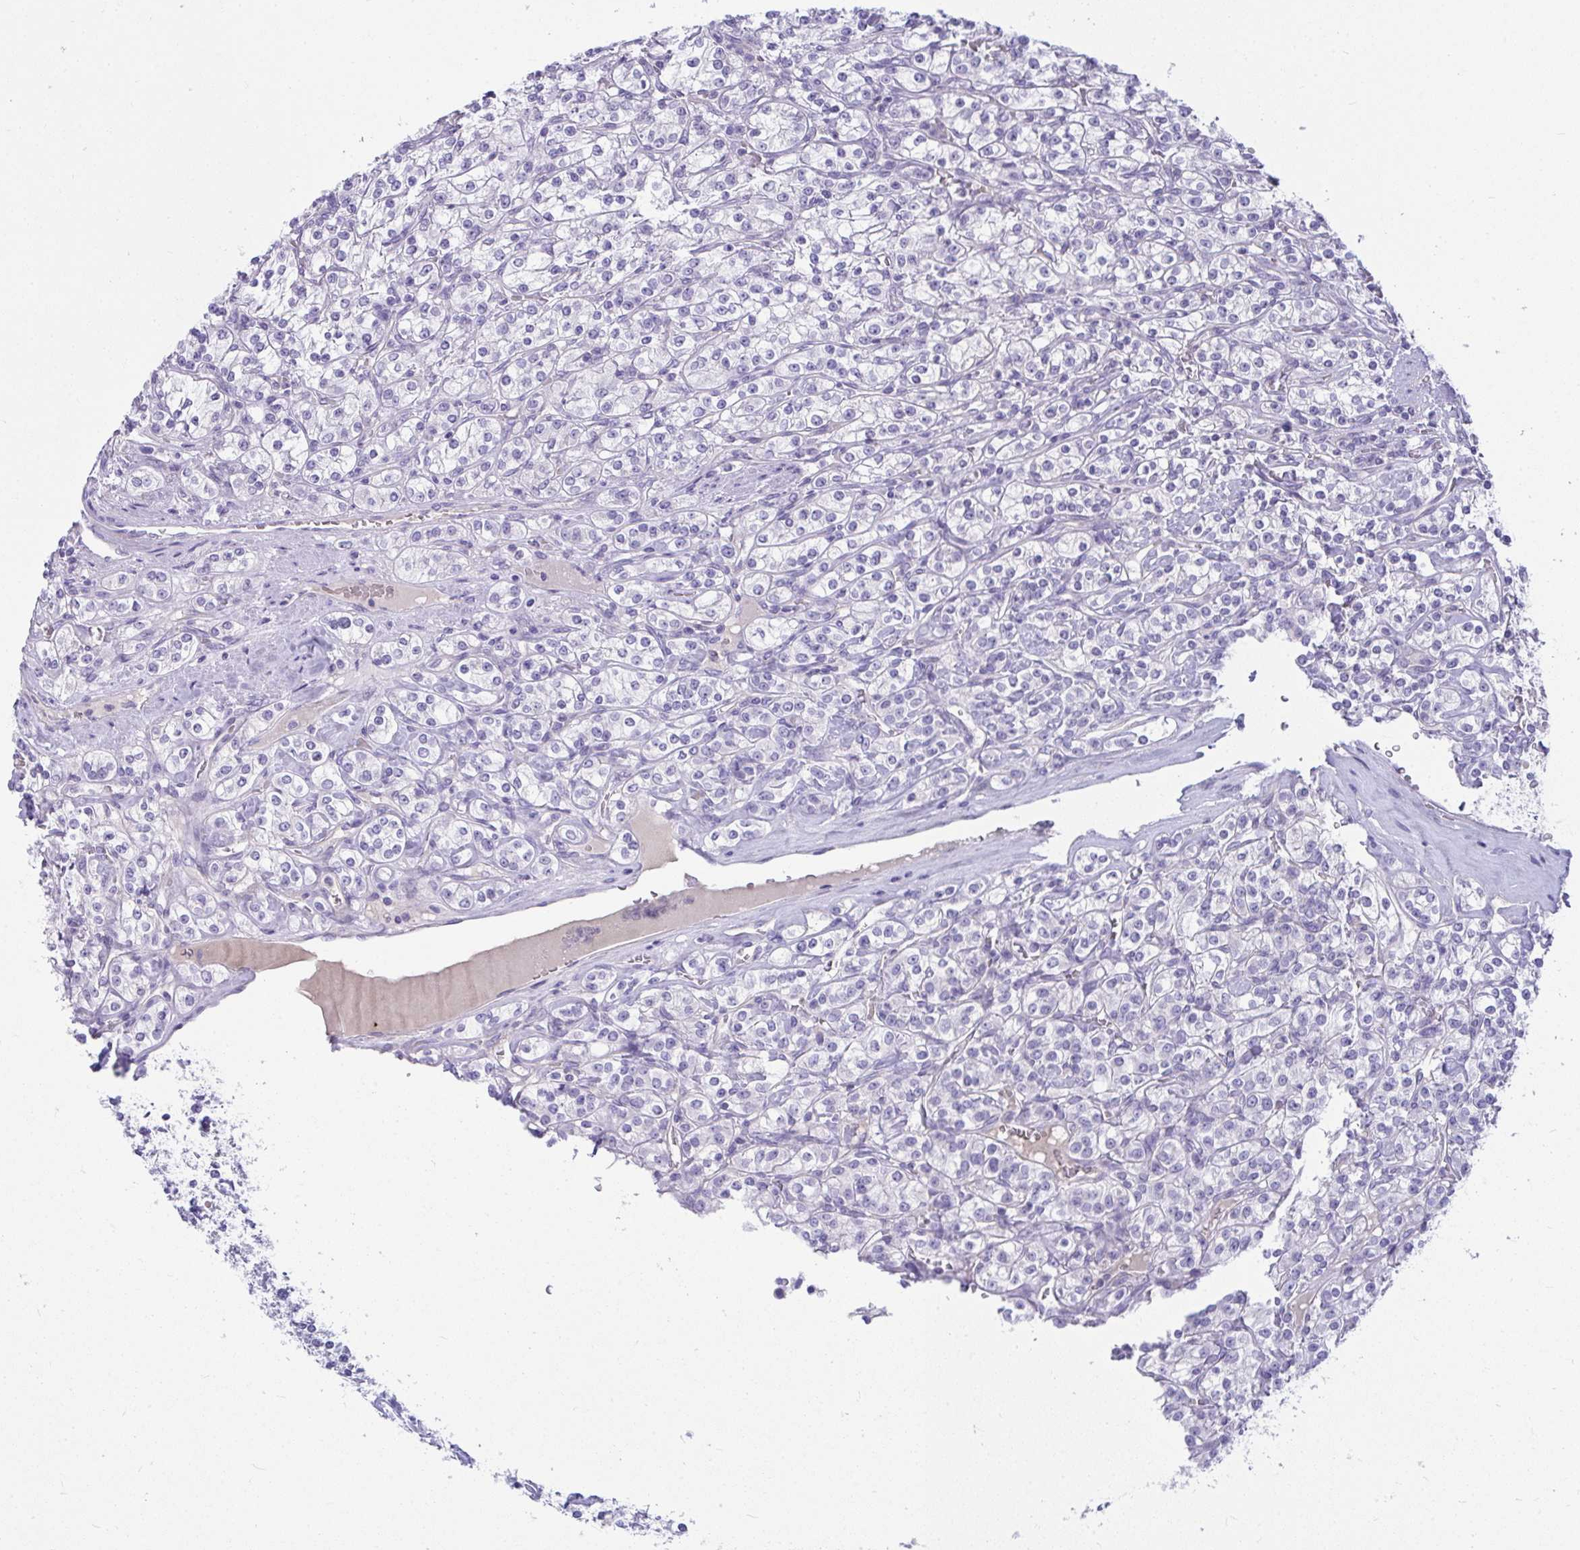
{"staining": {"intensity": "negative", "quantity": "none", "location": "none"}, "tissue": "renal cancer", "cell_type": "Tumor cells", "image_type": "cancer", "snomed": [{"axis": "morphology", "description": "Adenocarcinoma, NOS"}, {"axis": "topography", "description": "Kidney"}], "caption": "This is an immunohistochemistry (IHC) histopathology image of adenocarcinoma (renal). There is no staining in tumor cells.", "gene": "LRRC36", "patient": {"sex": "male", "age": 77}}